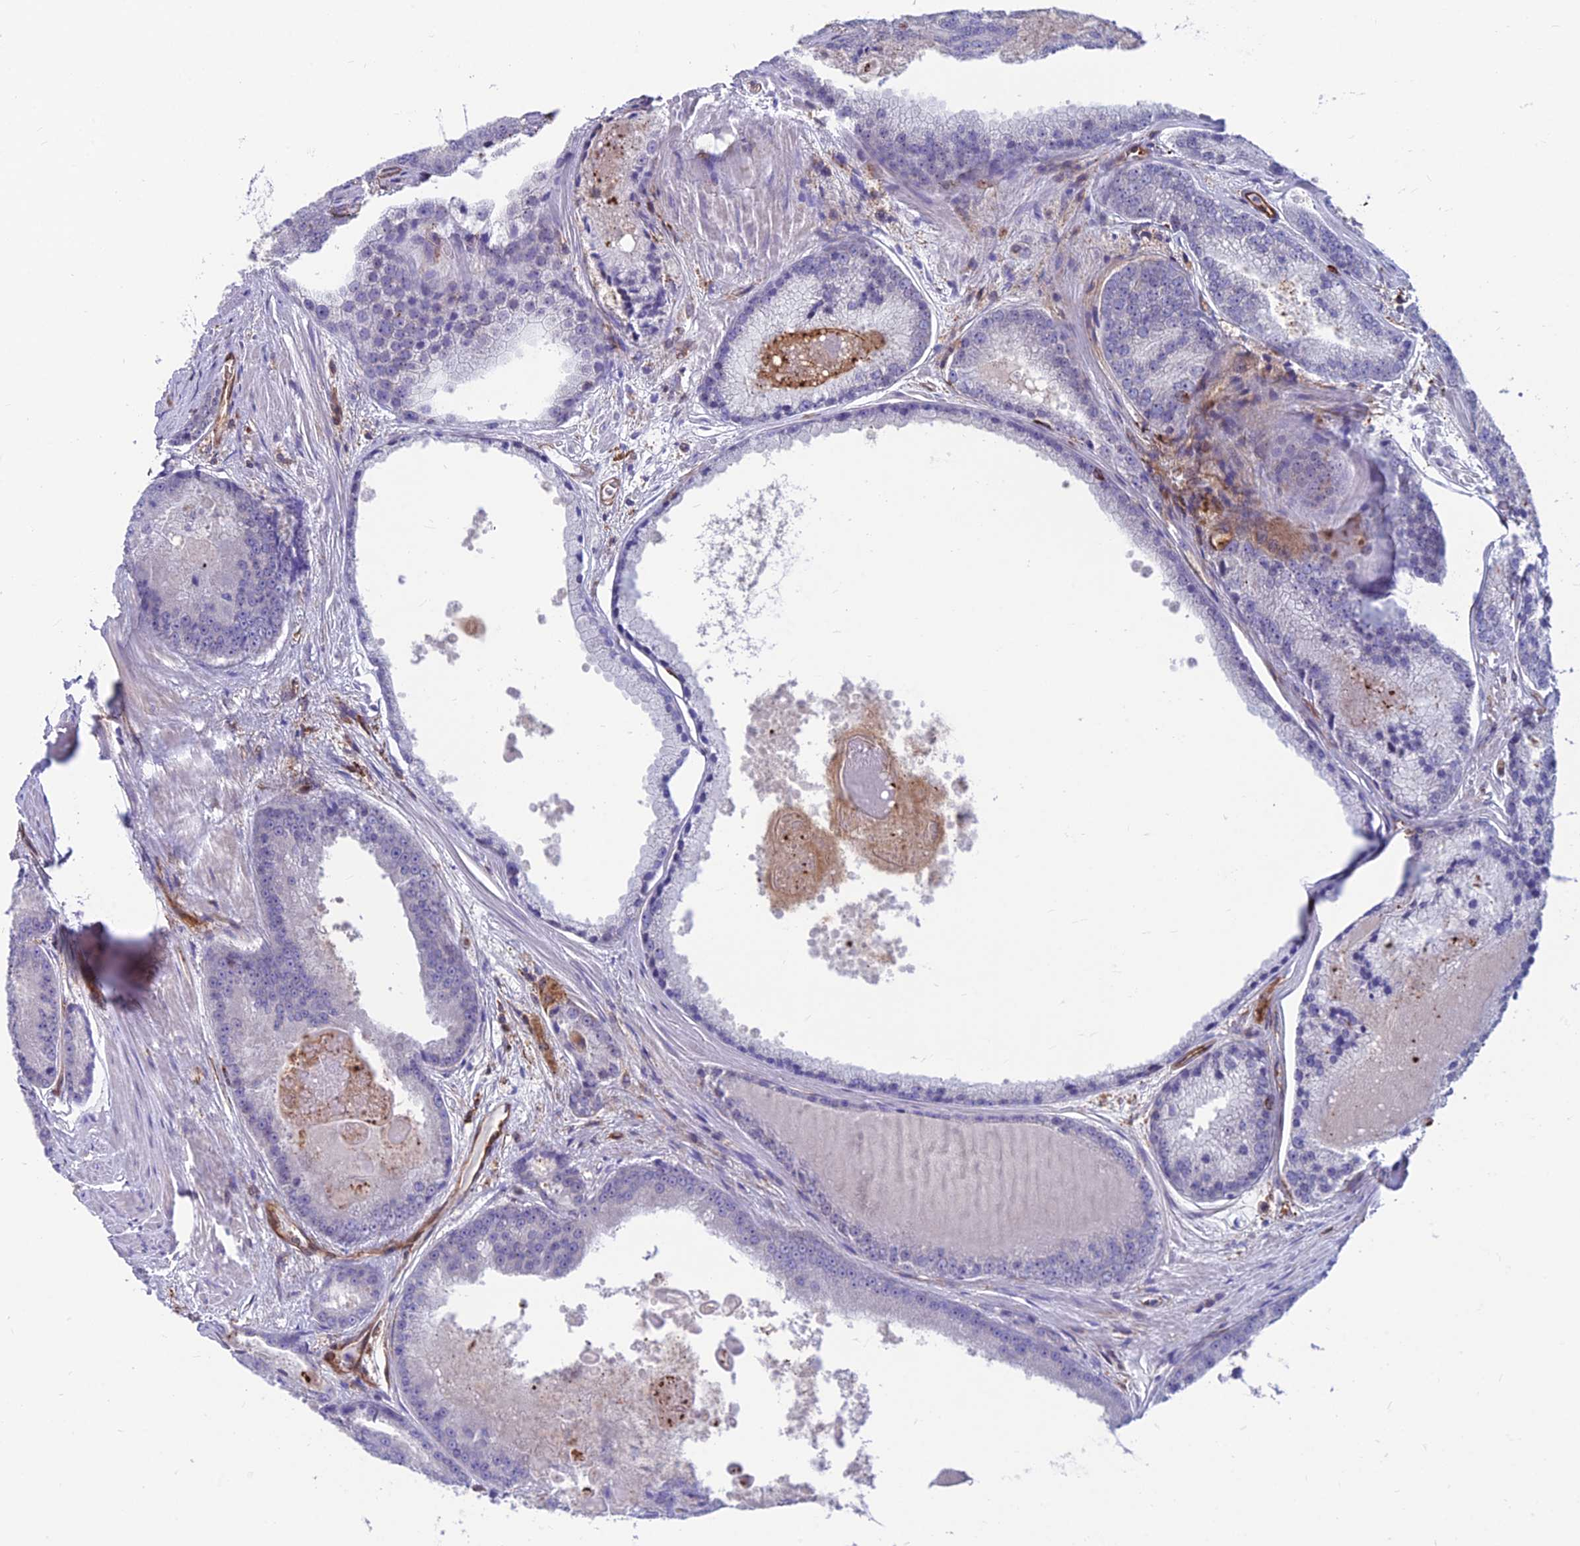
{"staining": {"intensity": "negative", "quantity": "none", "location": "none"}, "tissue": "prostate cancer", "cell_type": "Tumor cells", "image_type": "cancer", "snomed": [{"axis": "morphology", "description": "Adenocarcinoma, High grade"}, {"axis": "topography", "description": "Prostate"}], "caption": "Protein analysis of high-grade adenocarcinoma (prostate) reveals no significant staining in tumor cells.", "gene": "RTN4RL1", "patient": {"sex": "male", "age": 61}}